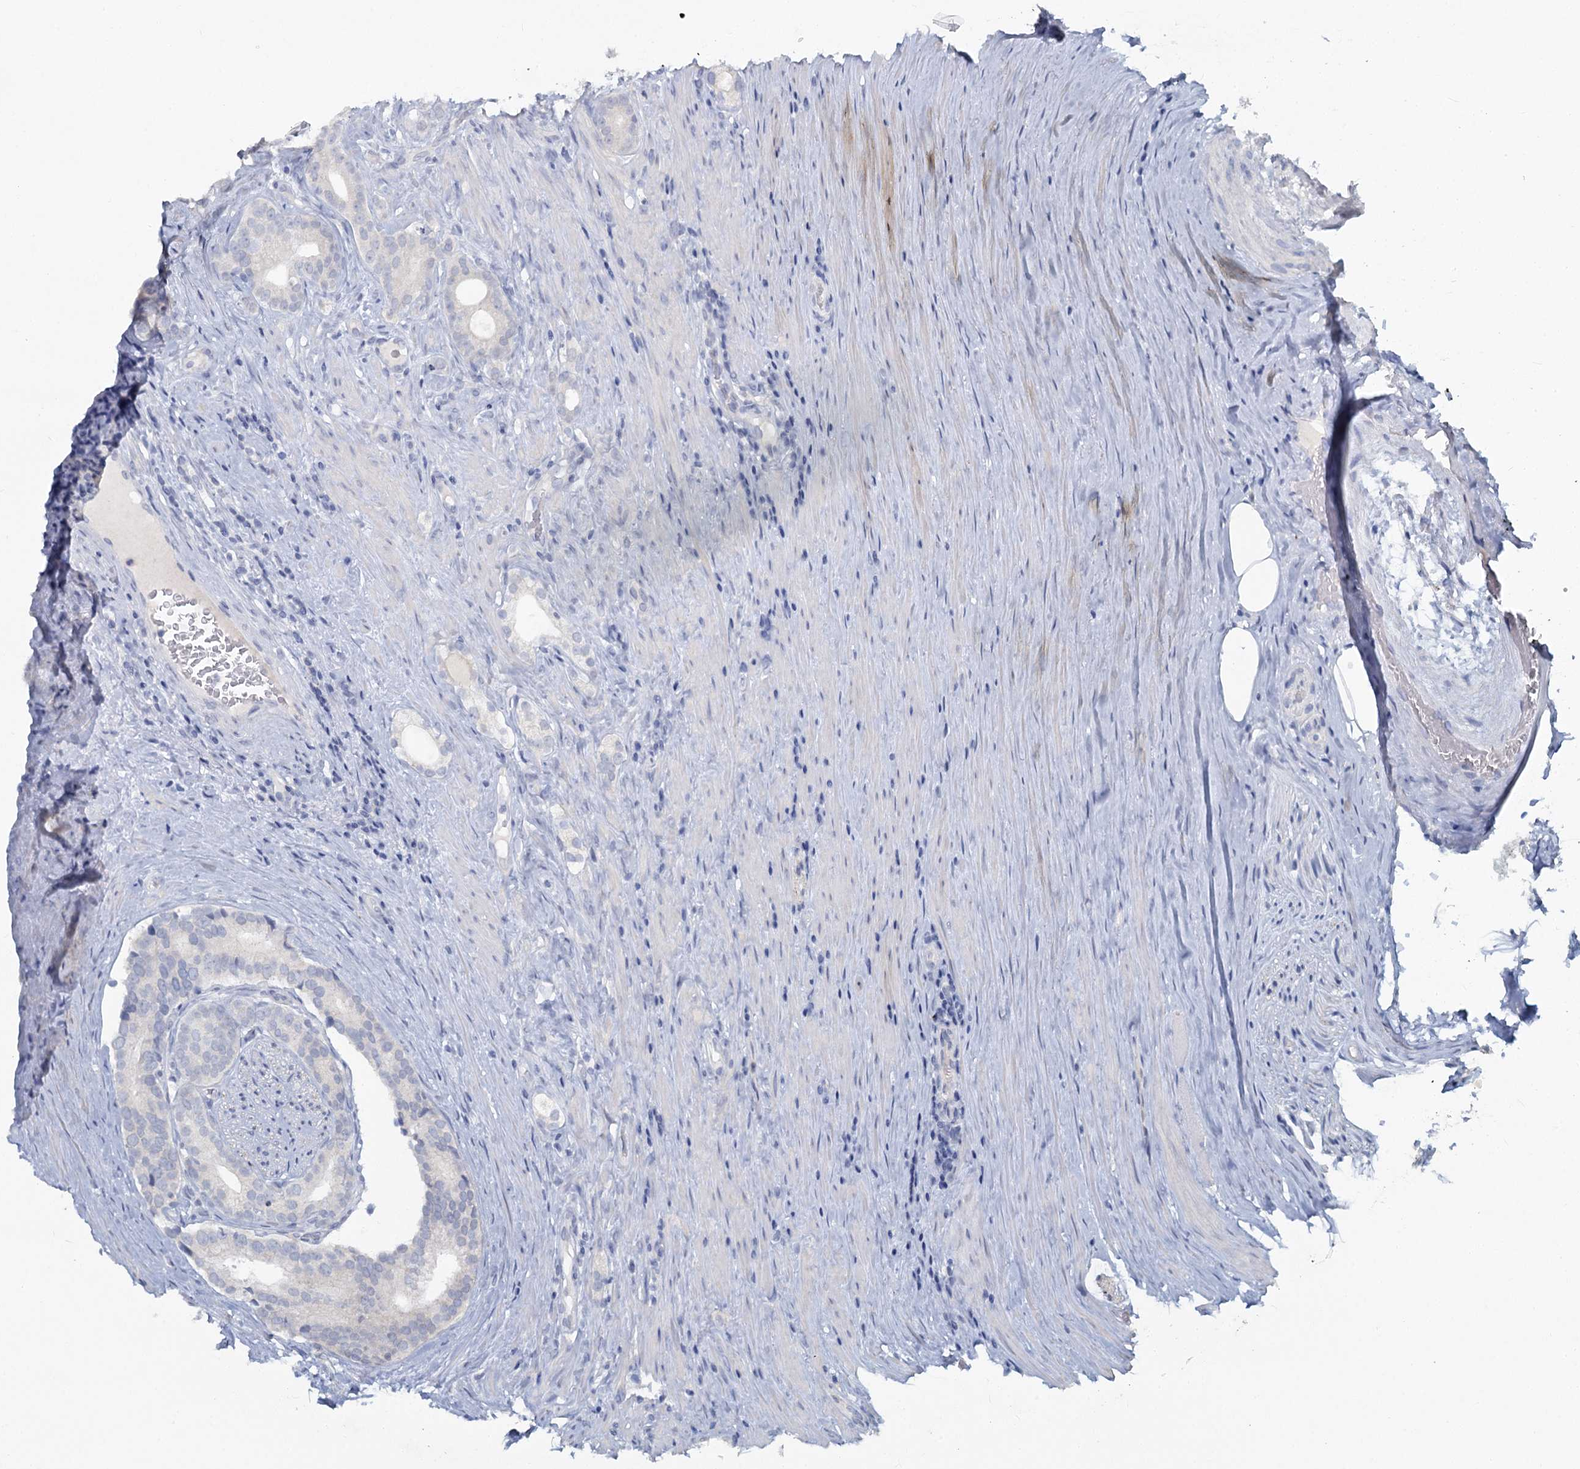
{"staining": {"intensity": "negative", "quantity": "none", "location": "none"}, "tissue": "prostate cancer", "cell_type": "Tumor cells", "image_type": "cancer", "snomed": [{"axis": "morphology", "description": "Adenocarcinoma, Low grade"}, {"axis": "topography", "description": "Prostate"}], "caption": "IHC image of human low-grade adenocarcinoma (prostate) stained for a protein (brown), which reveals no expression in tumor cells.", "gene": "CHGA", "patient": {"sex": "male", "age": 71}}